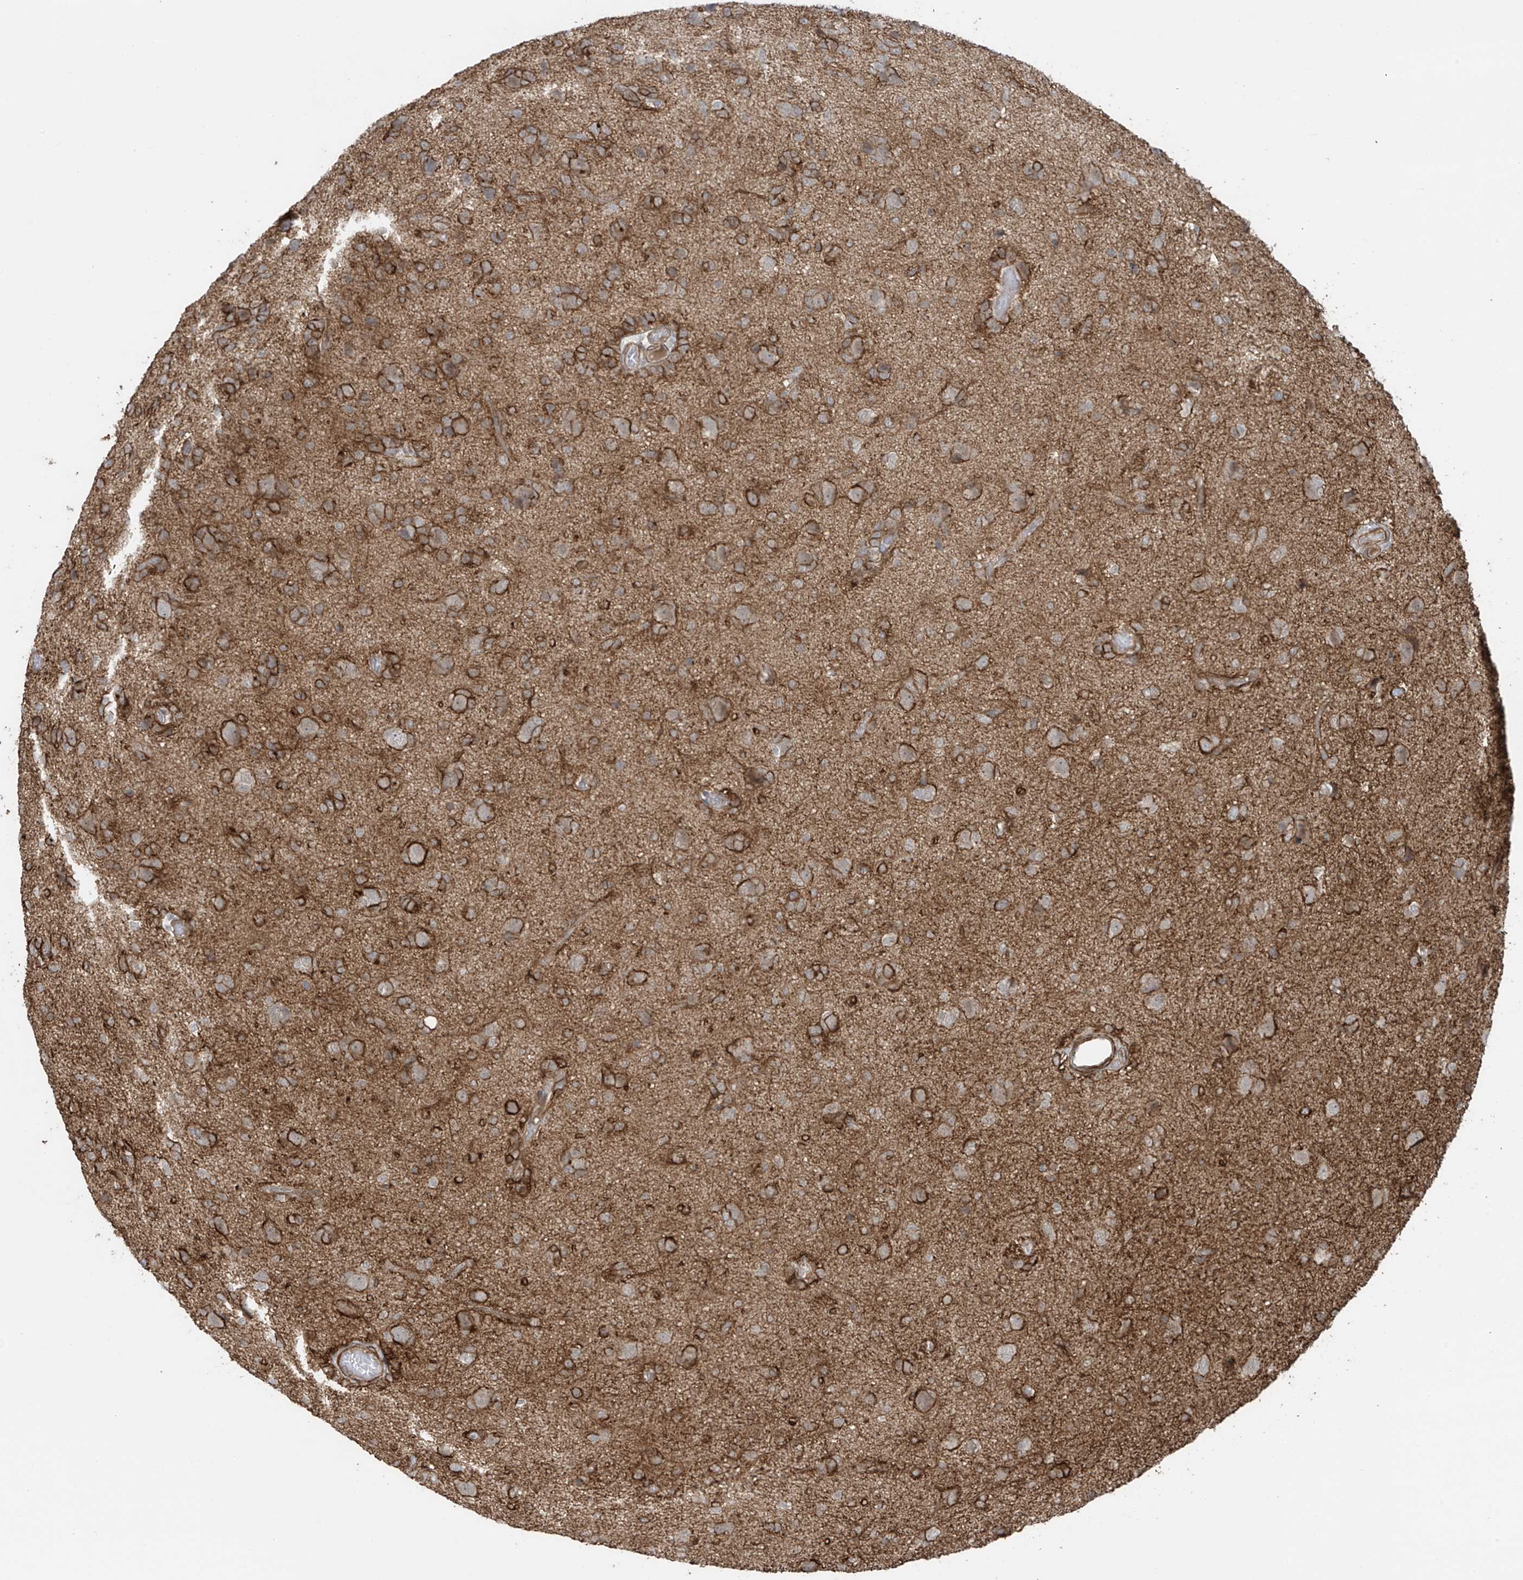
{"staining": {"intensity": "moderate", "quantity": "25%-75%", "location": "cytoplasmic/membranous"}, "tissue": "glioma", "cell_type": "Tumor cells", "image_type": "cancer", "snomed": [{"axis": "morphology", "description": "Glioma, malignant, High grade"}, {"axis": "topography", "description": "Brain"}], "caption": "Moderate cytoplasmic/membranous protein positivity is seen in approximately 25%-75% of tumor cells in malignant glioma (high-grade).", "gene": "RASGEF1A", "patient": {"sex": "female", "age": 59}}